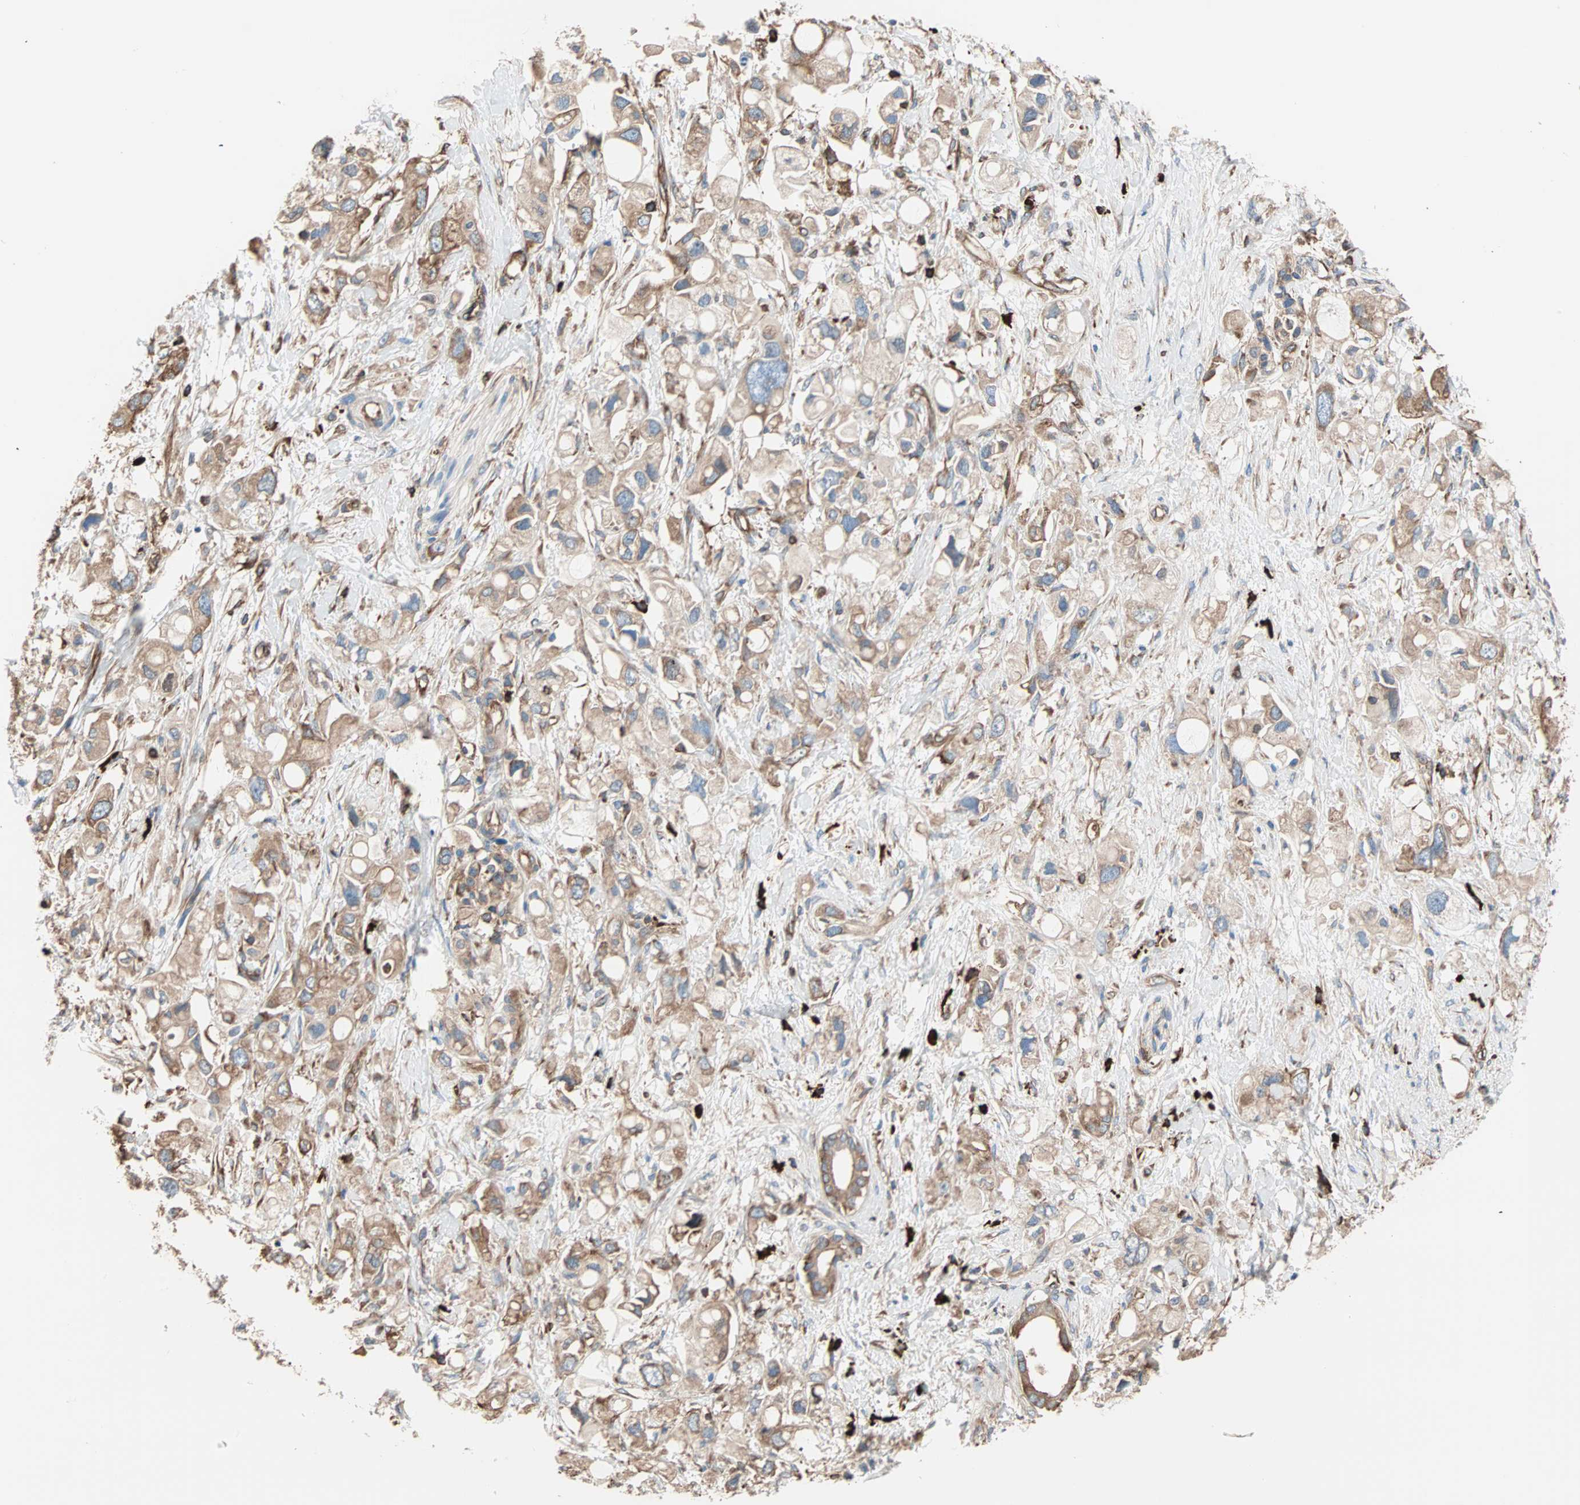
{"staining": {"intensity": "moderate", "quantity": ">75%", "location": "cytoplasmic/membranous"}, "tissue": "pancreatic cancer", "cell_type": "Tumor cells", "image_type": "cancer", "snomed": [{"axis": "morphology", "description": "Adenocarcinoma, NOS"}, {"axis": "topography", "description": "Pancreas"}], "caption": "DAB immunohistochemical staining of human pancreatic adenocarcinoma demonstrates moderate cytoplasmic/membranous protein positivity in approximately >75% of tumor cells. Using DAB (3,3'-diaminobenzidine) (brown) and hematoxylin (blue) stains, captured at high magnification using brightfield microscopy.", "gene": "EEF2", "patient": {"sex": "female", "age": 56}}